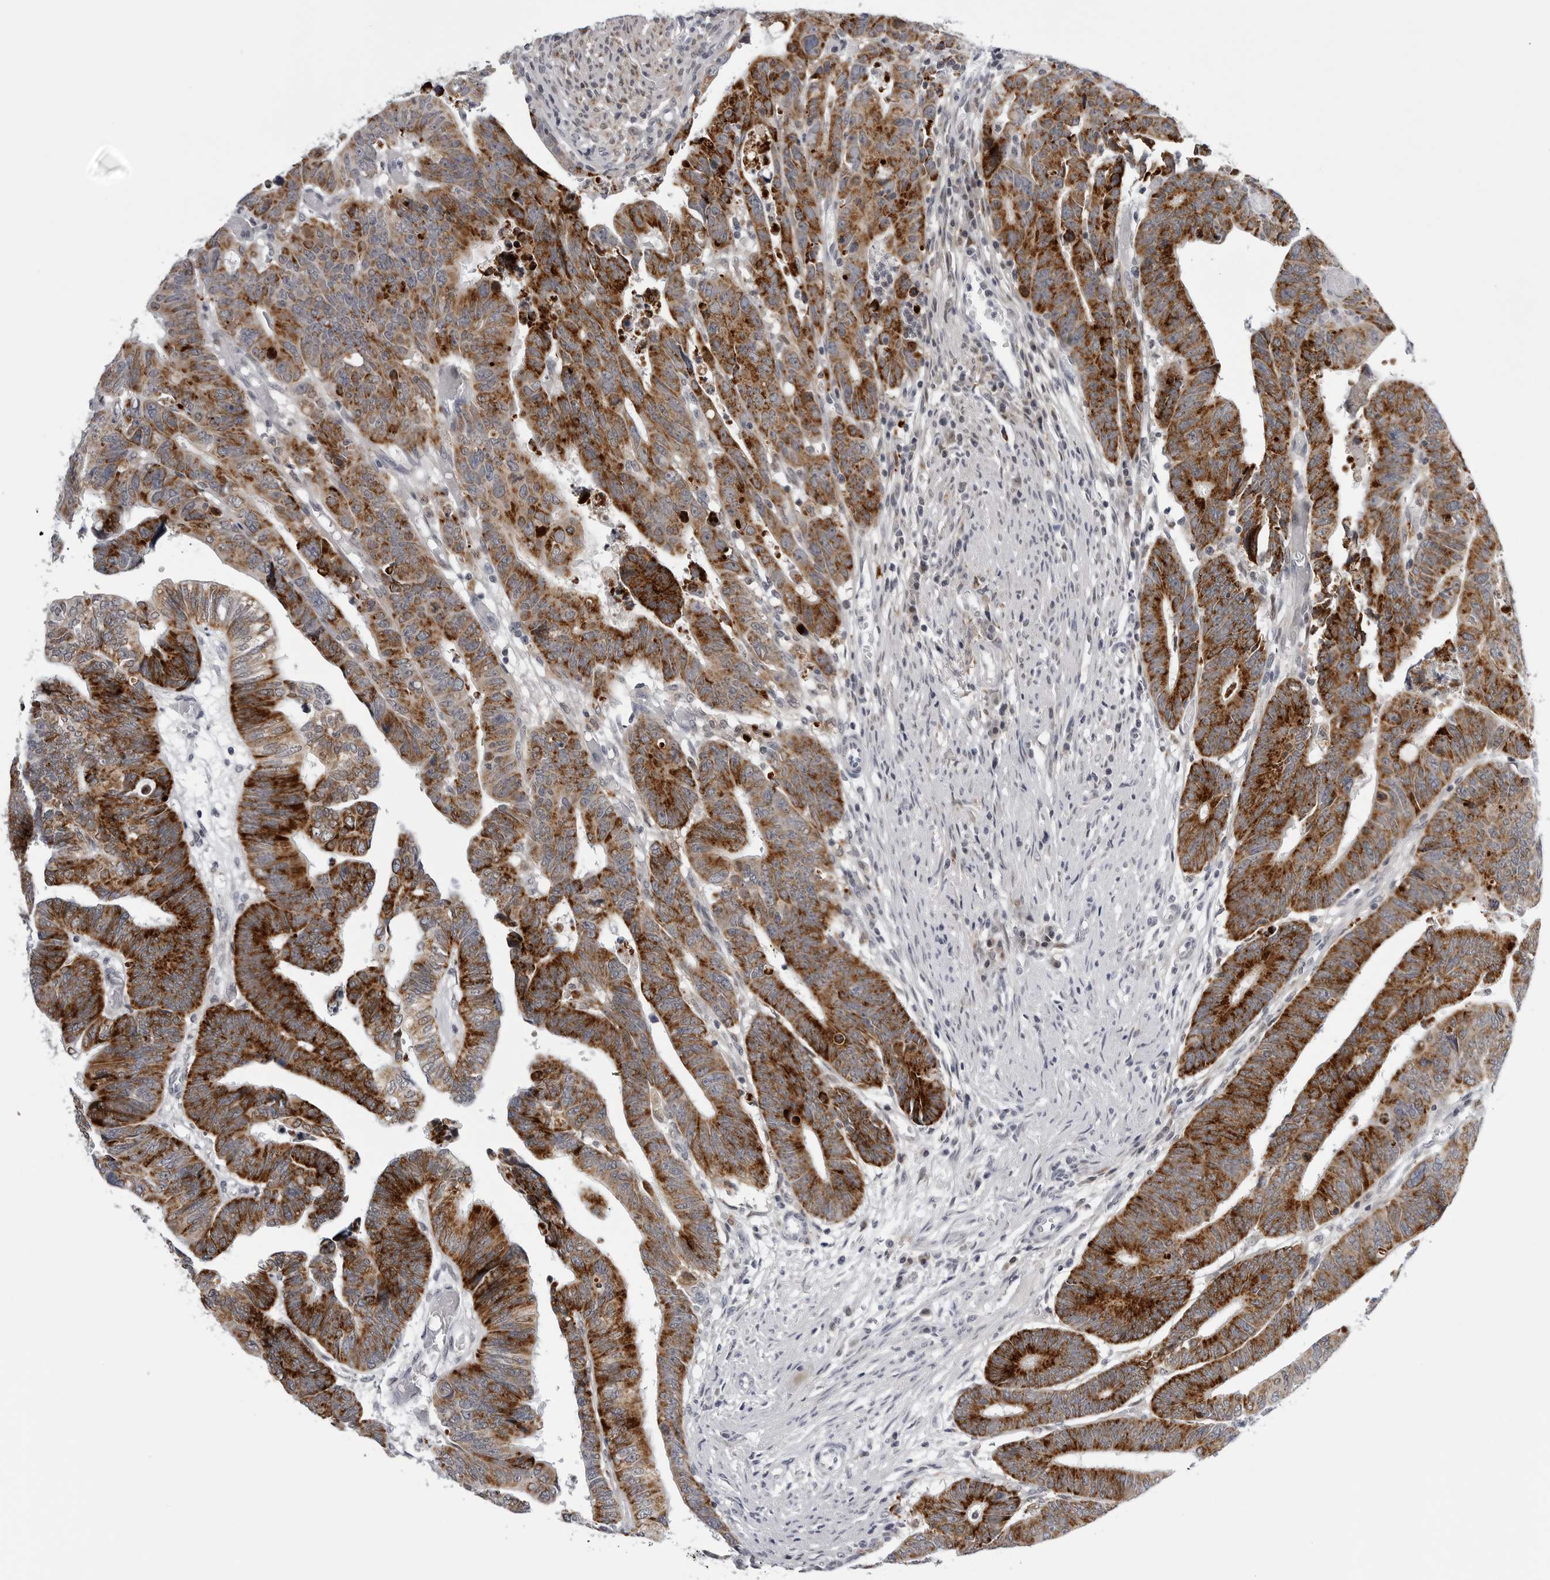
{"staining": {"intensity": "strong", "quantity": ">75%", "location": "cytoplasmic/membranous"}, "tissue": "colorectal cancer", "cell_type": "Tumor cells", "image_type": "cancer", "snomed": [{"axis": "morphology", "description": "Adenocarcinoma, NOS"}, {"axis": "topography", "description": "Rectum"}], "caption": "Colorectal cancer stained with IHC demonstrates strong cytoplasmic/membranous positivity in about >75% of tumor cells.", "gene": "CDK20", "patient": {"sex": "female", "age": 65}}